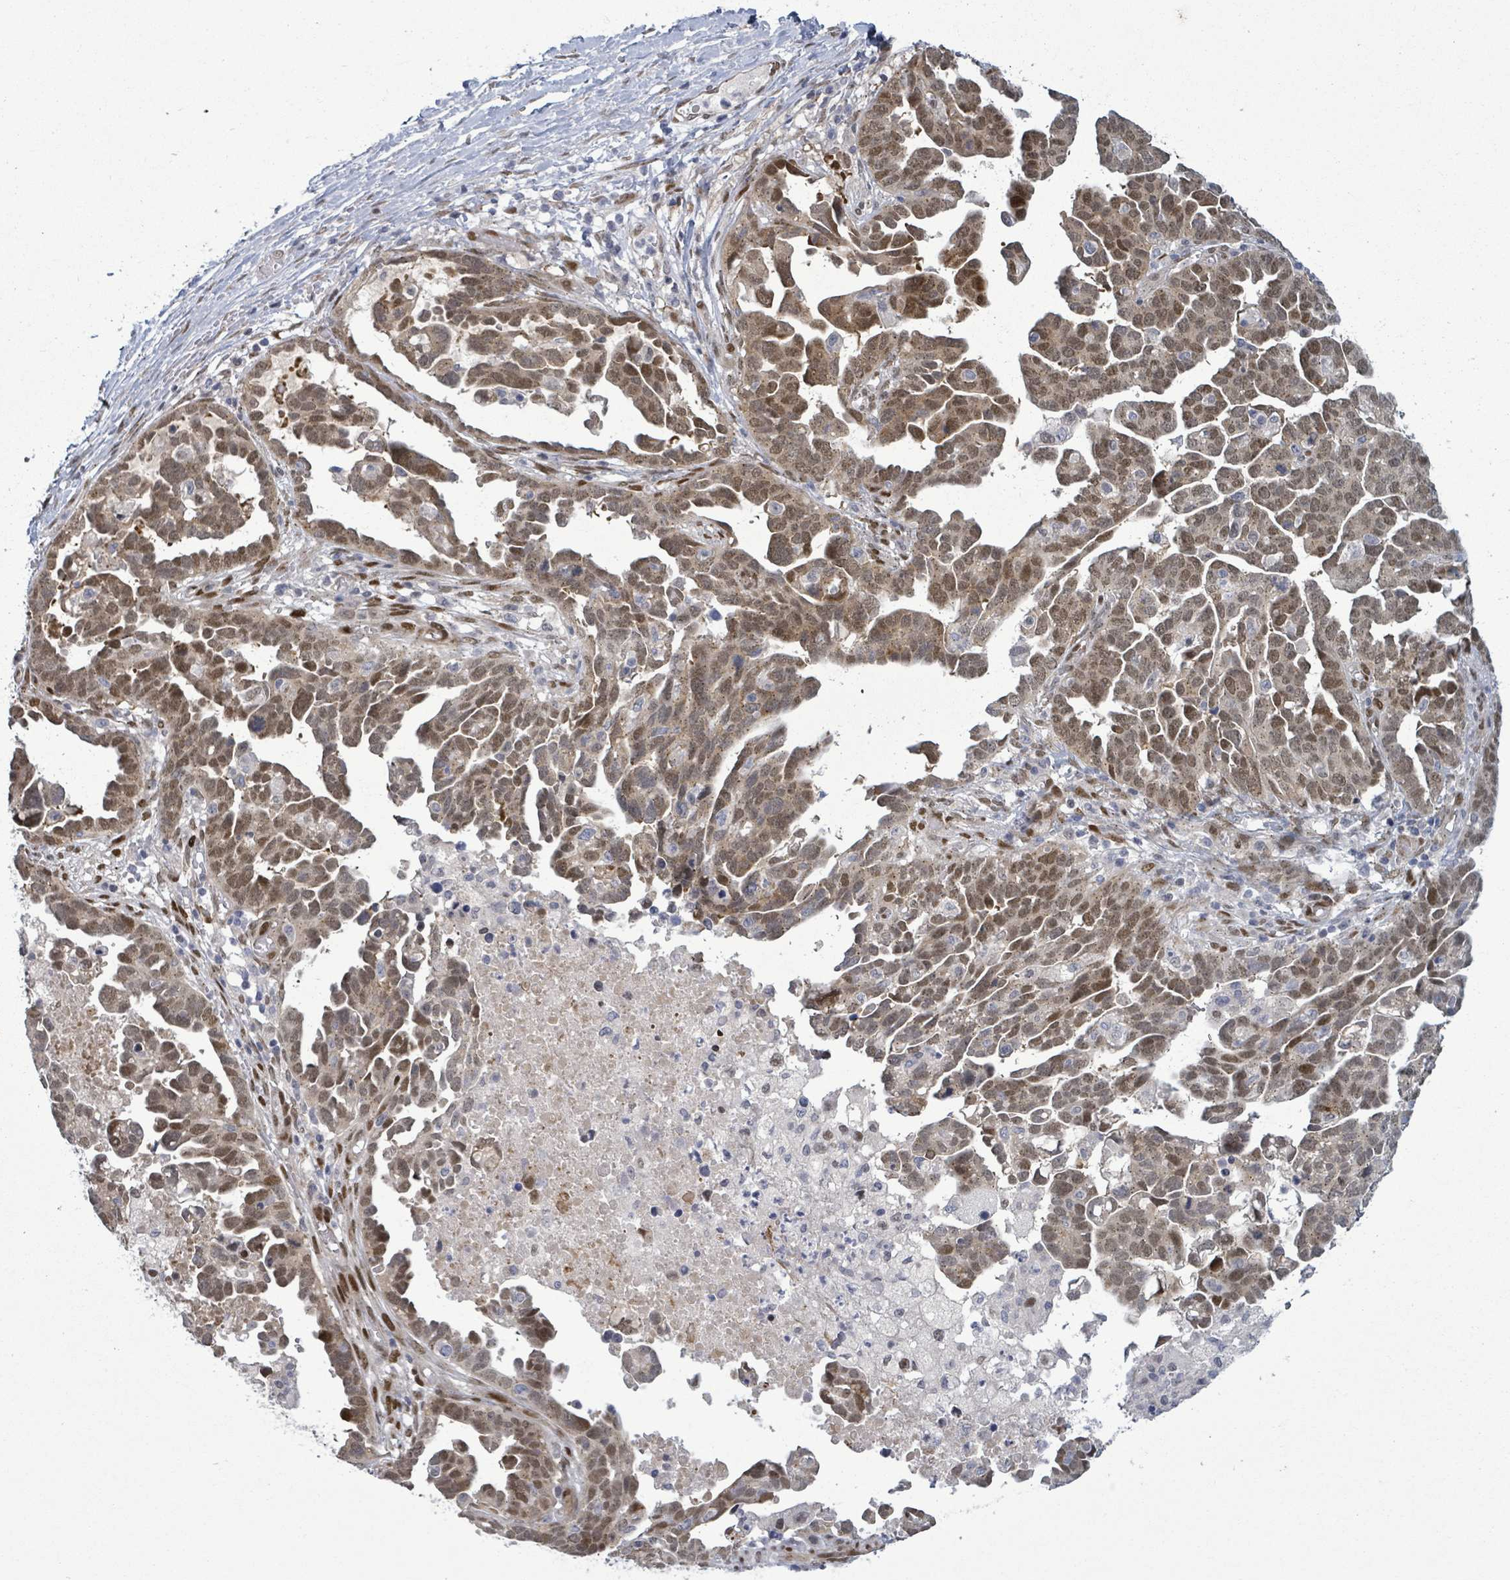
{"staining": {"intensity": "moderate", "quantity": ">75%", "location": "cytoplasmic/membranous,nuclear"}, "tissue": "ovarian cancer", "cell_type": "Tumor cells", "image_type": "cancer", "snomed": [{"axis": "morphology", "description": "Cystadenocarcinoma, serous, NOS"}, {"axis": "topography", "description": "Ovary"}], "caption": "DAB immunohistochemical staining of ovarian cancer (serous cystadenocarcinoma) displays moderate cytoplasmic/membranous and nuclear protein expression in about >75% of tumor cells.", "gene": "TUSC1", "patient": {"sex": "female", "age": 54}}